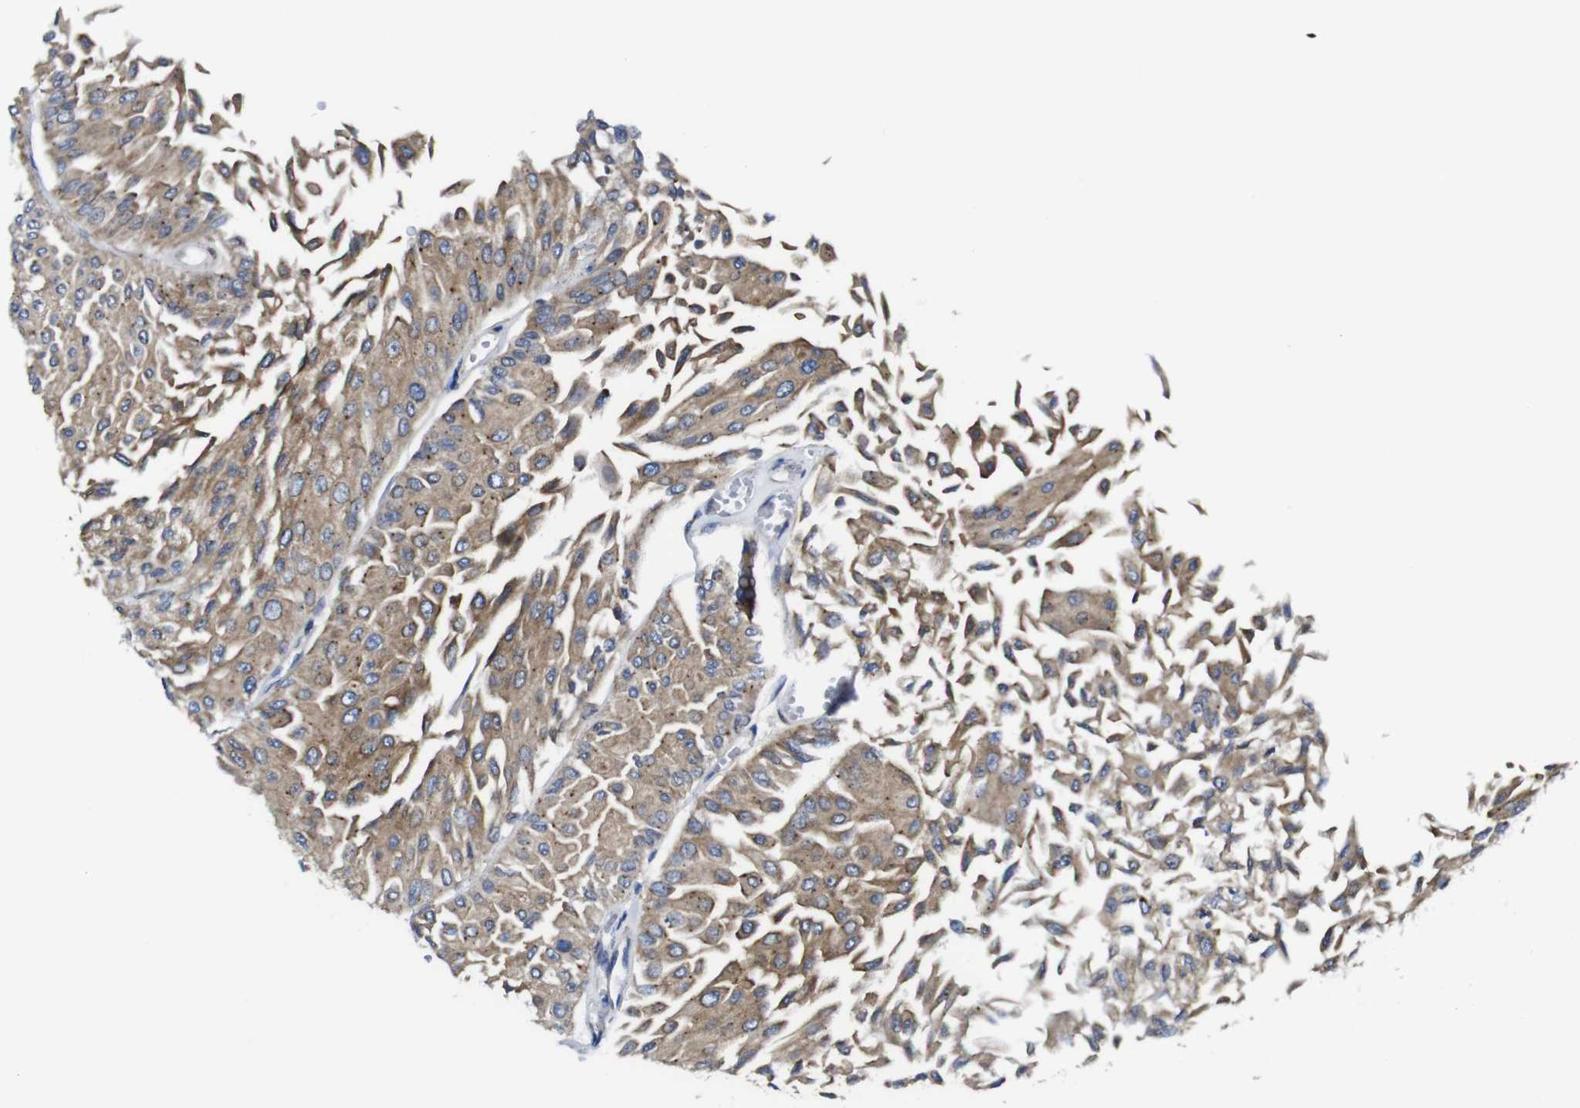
{"staining": {"intensity": "moderate", "quantity": ">75%", "location": "cytoplasmic/membranous"}, "tissue": "urothelial cancer", "cell_type": "Tumor cells", "image_type": "cancer", "snomed": [{"axis": "morphology", "description": "Urothelial carcinoma, Low grade"}, {"axis": "topography", "description": "Urinary bladder"}], "caption": "Protein expression analysis of urothelial cancer reveals moderate cytoplasmic/membranous positivity in about >75% of tumor cells.", "gene": "DDRGK1", "patient": {"sex": "male", "age": 67}}